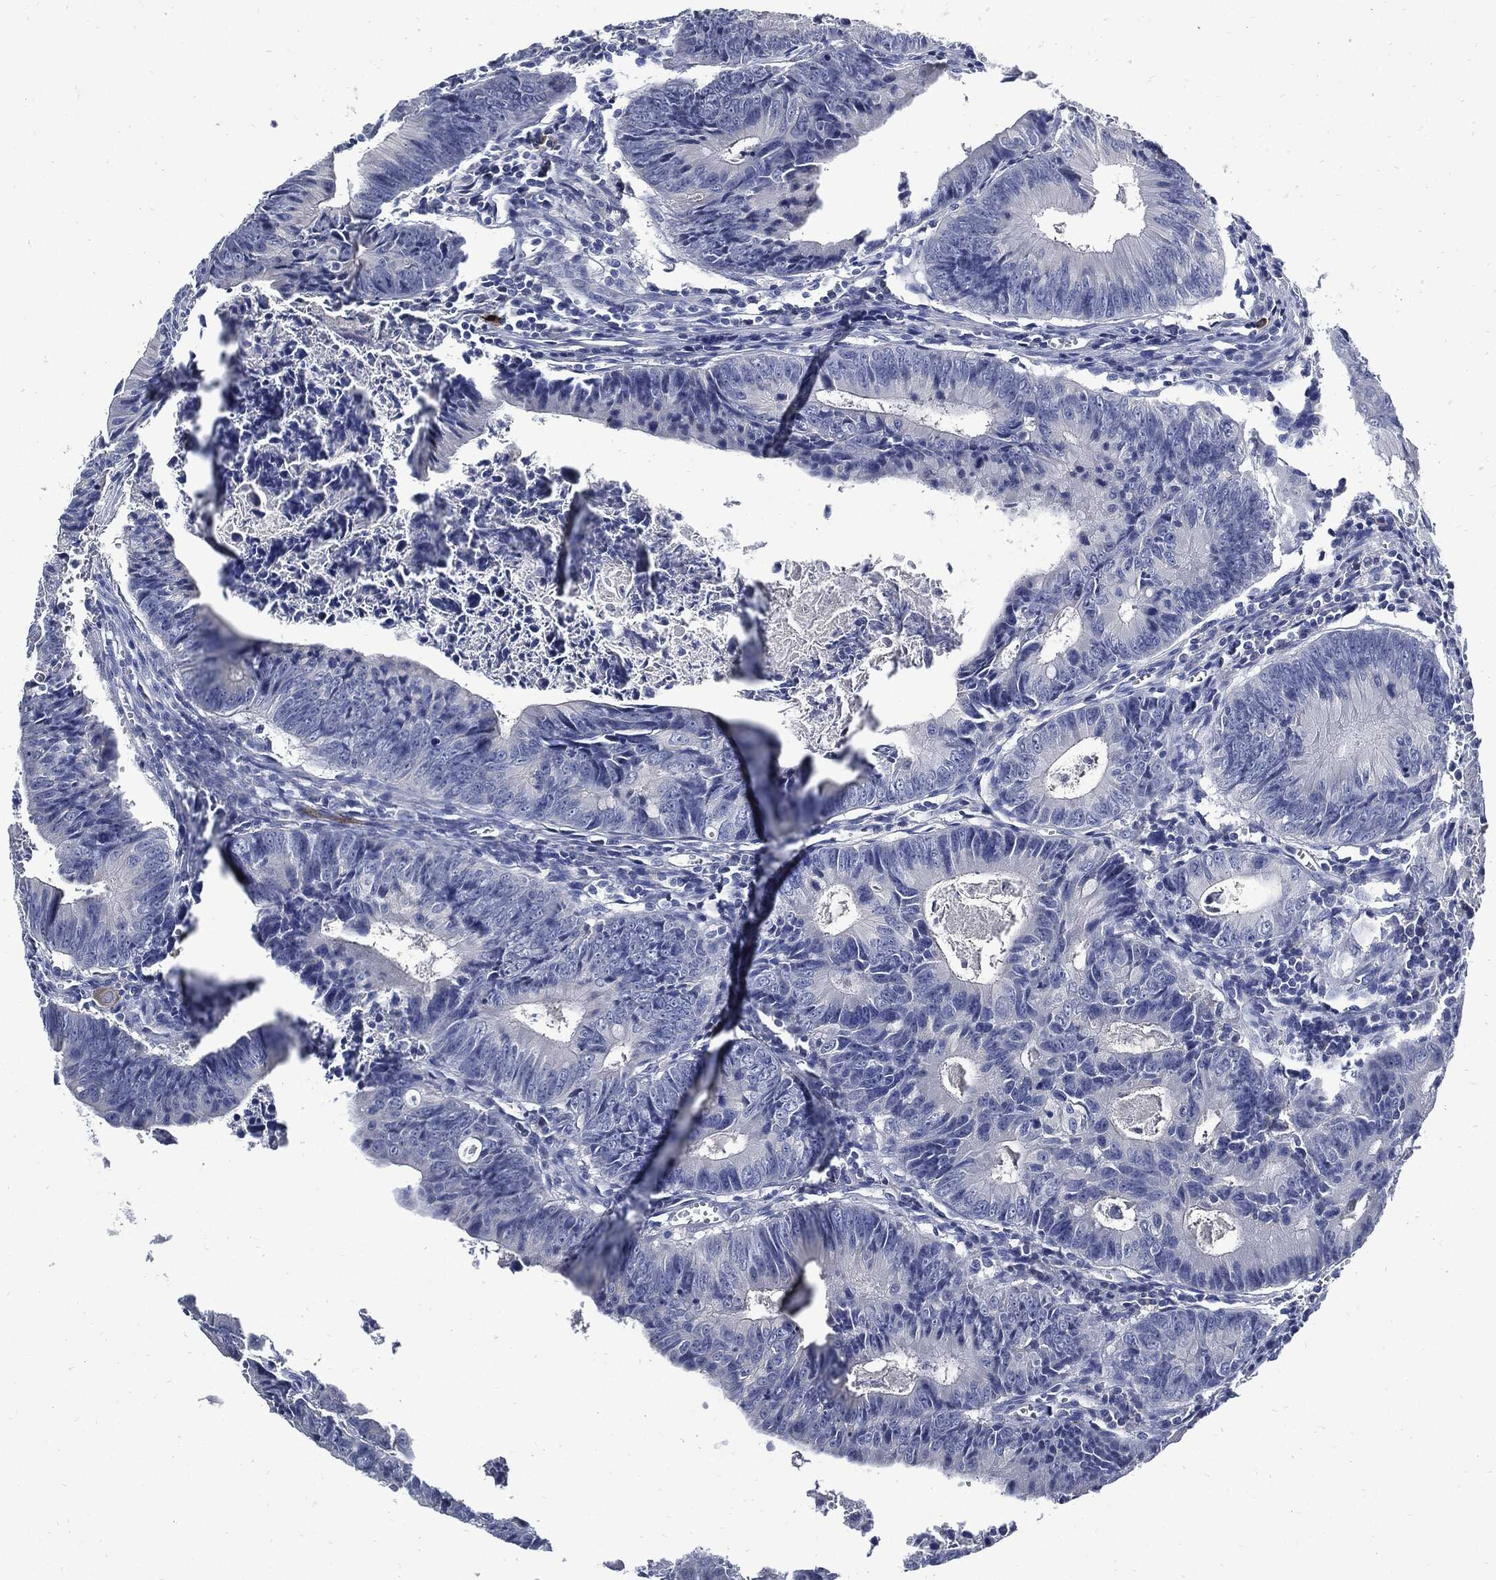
{"staining": {"intensity": "negative", "quantity": "none", "location": "none"}, "tissue": "colorectal cancer", "cell_type": "Tumor cells", "image_type": "cancer", "snomed": [{"axis": "morphology", "description": "Adenocarcinoma, NOS"}, {"axis": "topography", "description": "Colon"}], "caption": "The histopathology image demonstrates no significant staining in tumor cells of colorectal cancer (adenocarcinoma). The staining was performed using DAB to visualize the protein expression in brown, while the nuclei were stained in blue with hematoxylin (Magnification: 20x).", "gene": "CPE", "patient": {"sex": "female", "age": 87}}